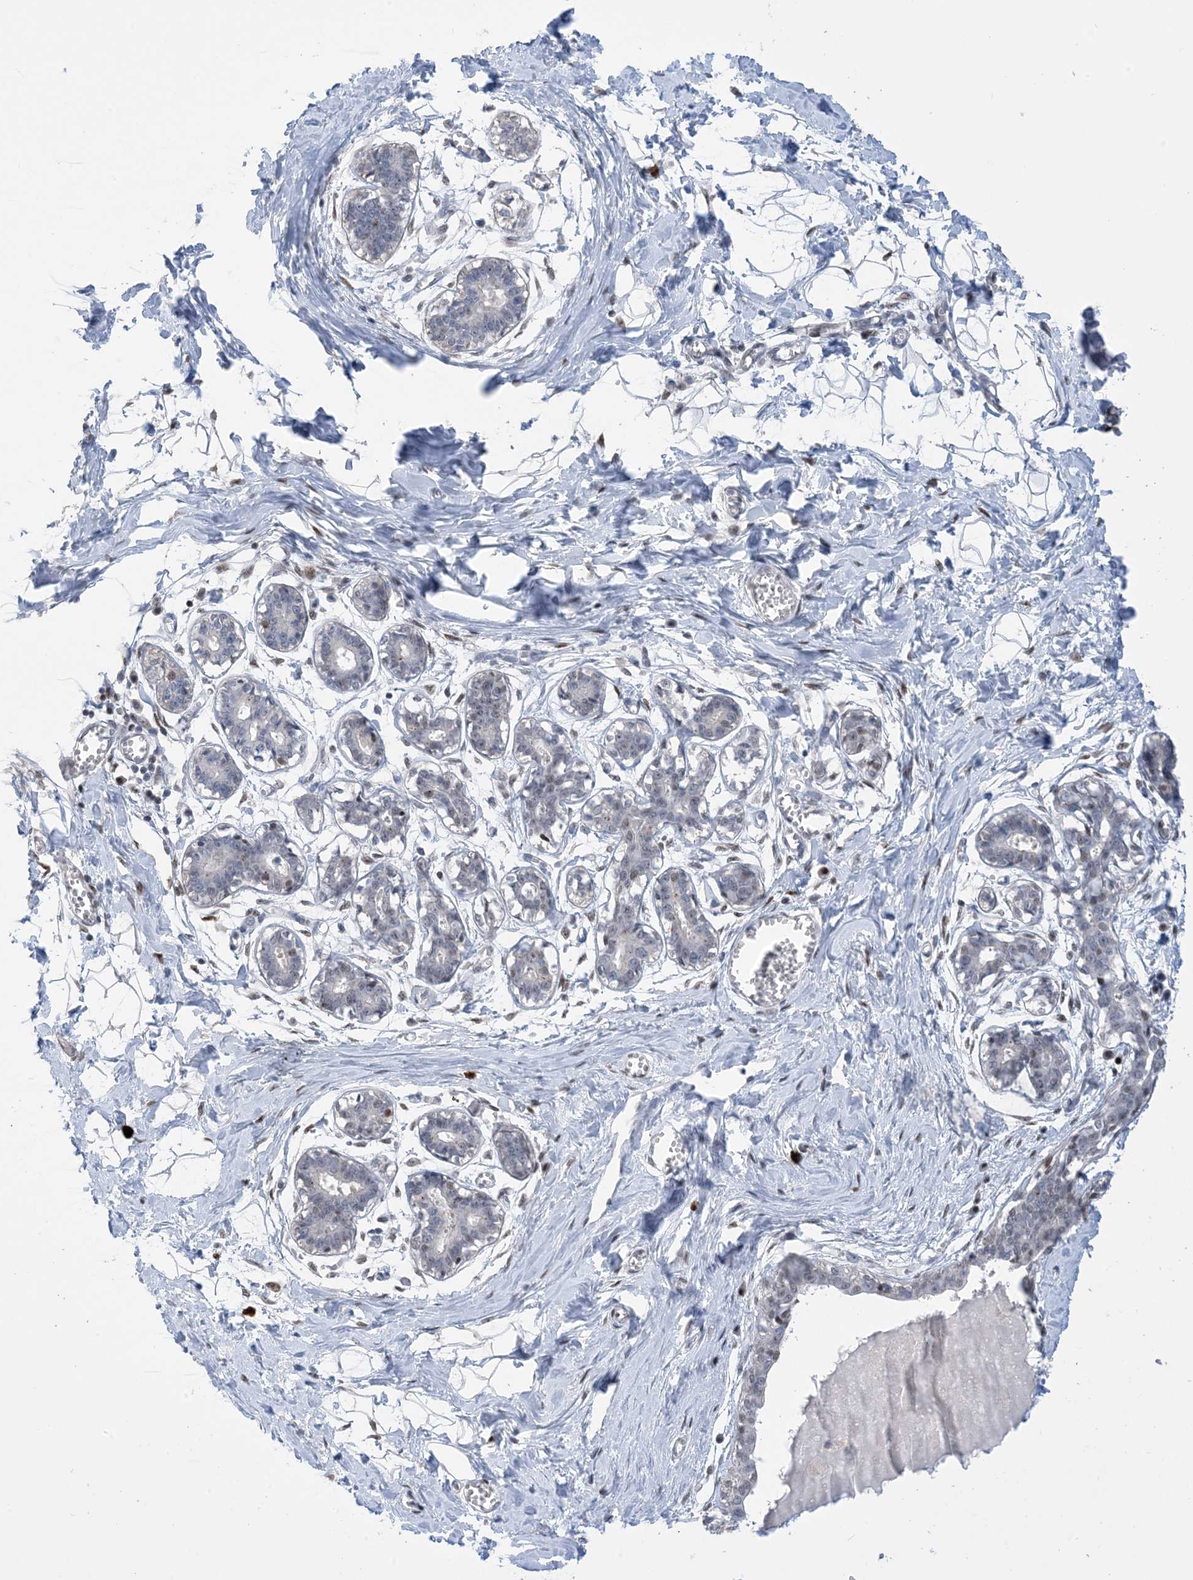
{"staining": {"intensity": "negative", "quantity": "none", "location": "none"}, "tissue": "breast", "cell_type": "Adipocytes", "image_type": "normal", "snomed": [{"axis": "morphology", "description": "Normal tissue, NOS"}, {"axis": "topography", "description": "Breast"}], "caption": "The photomicrograph reveals no staining of adipocytes in benign breast.", "gene": "TSPYL1", "patient": {"sex": "female", "age": 27}}